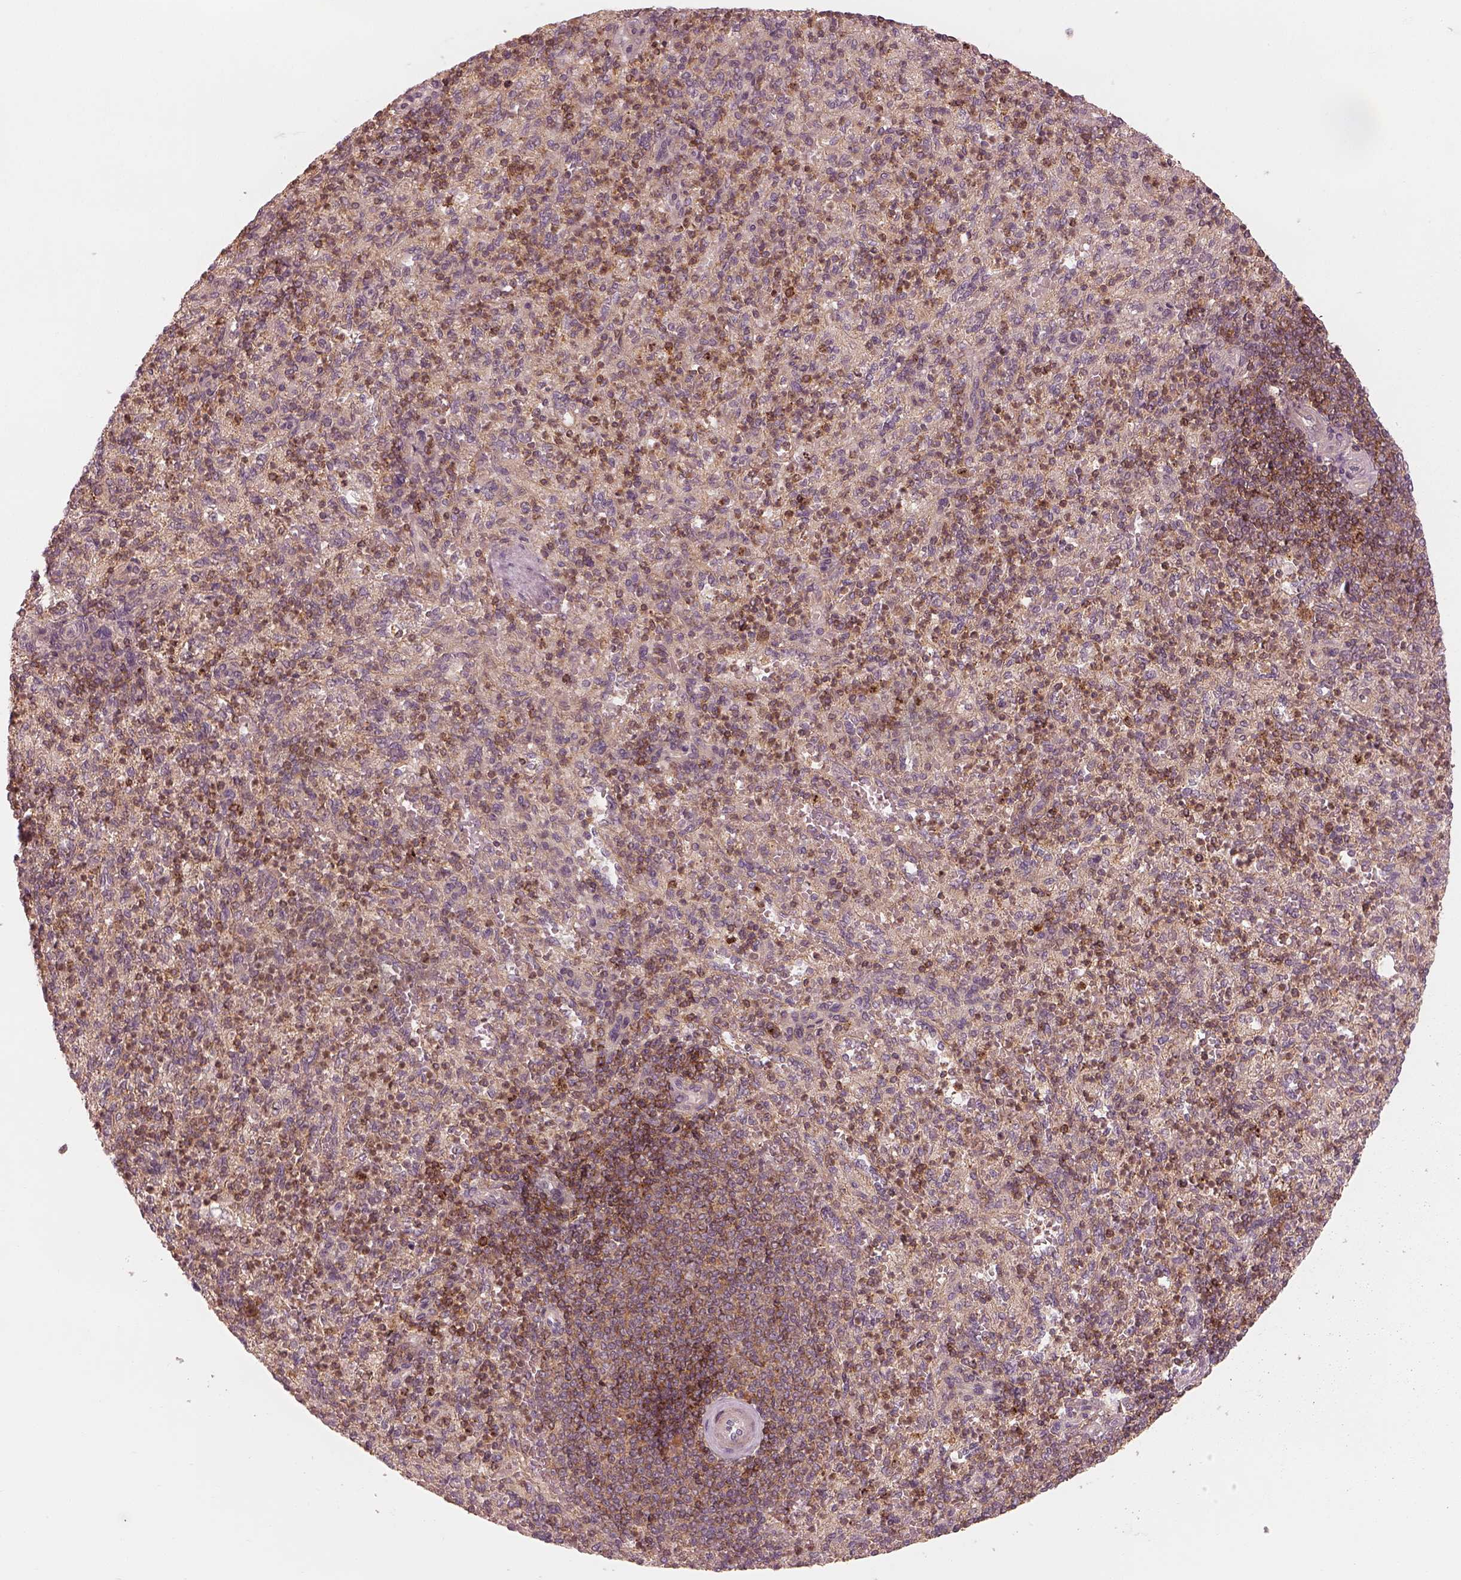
{"staining": {"intensity": "moderate", "quantity": "25%-75%", "location": "cytoplasmic/membranous"}, "tissue": "spleen", "cell_type": "Cells in red pulp", "image_type": "normal", "snomed": [{"axis": "morphology", "description": "Normal tissue, NOS"}, {"axis": "topography", "description": "Spleen"}], "caption": "High-power microscopy captured an immunohistochemistry image of benign spleen, revealing moderate cytoplasmic/membranous expression in about 25%-75% of cells in red pulp.", "gene": "FAM107B", "patient": {"sex": "female", "age": 74}}